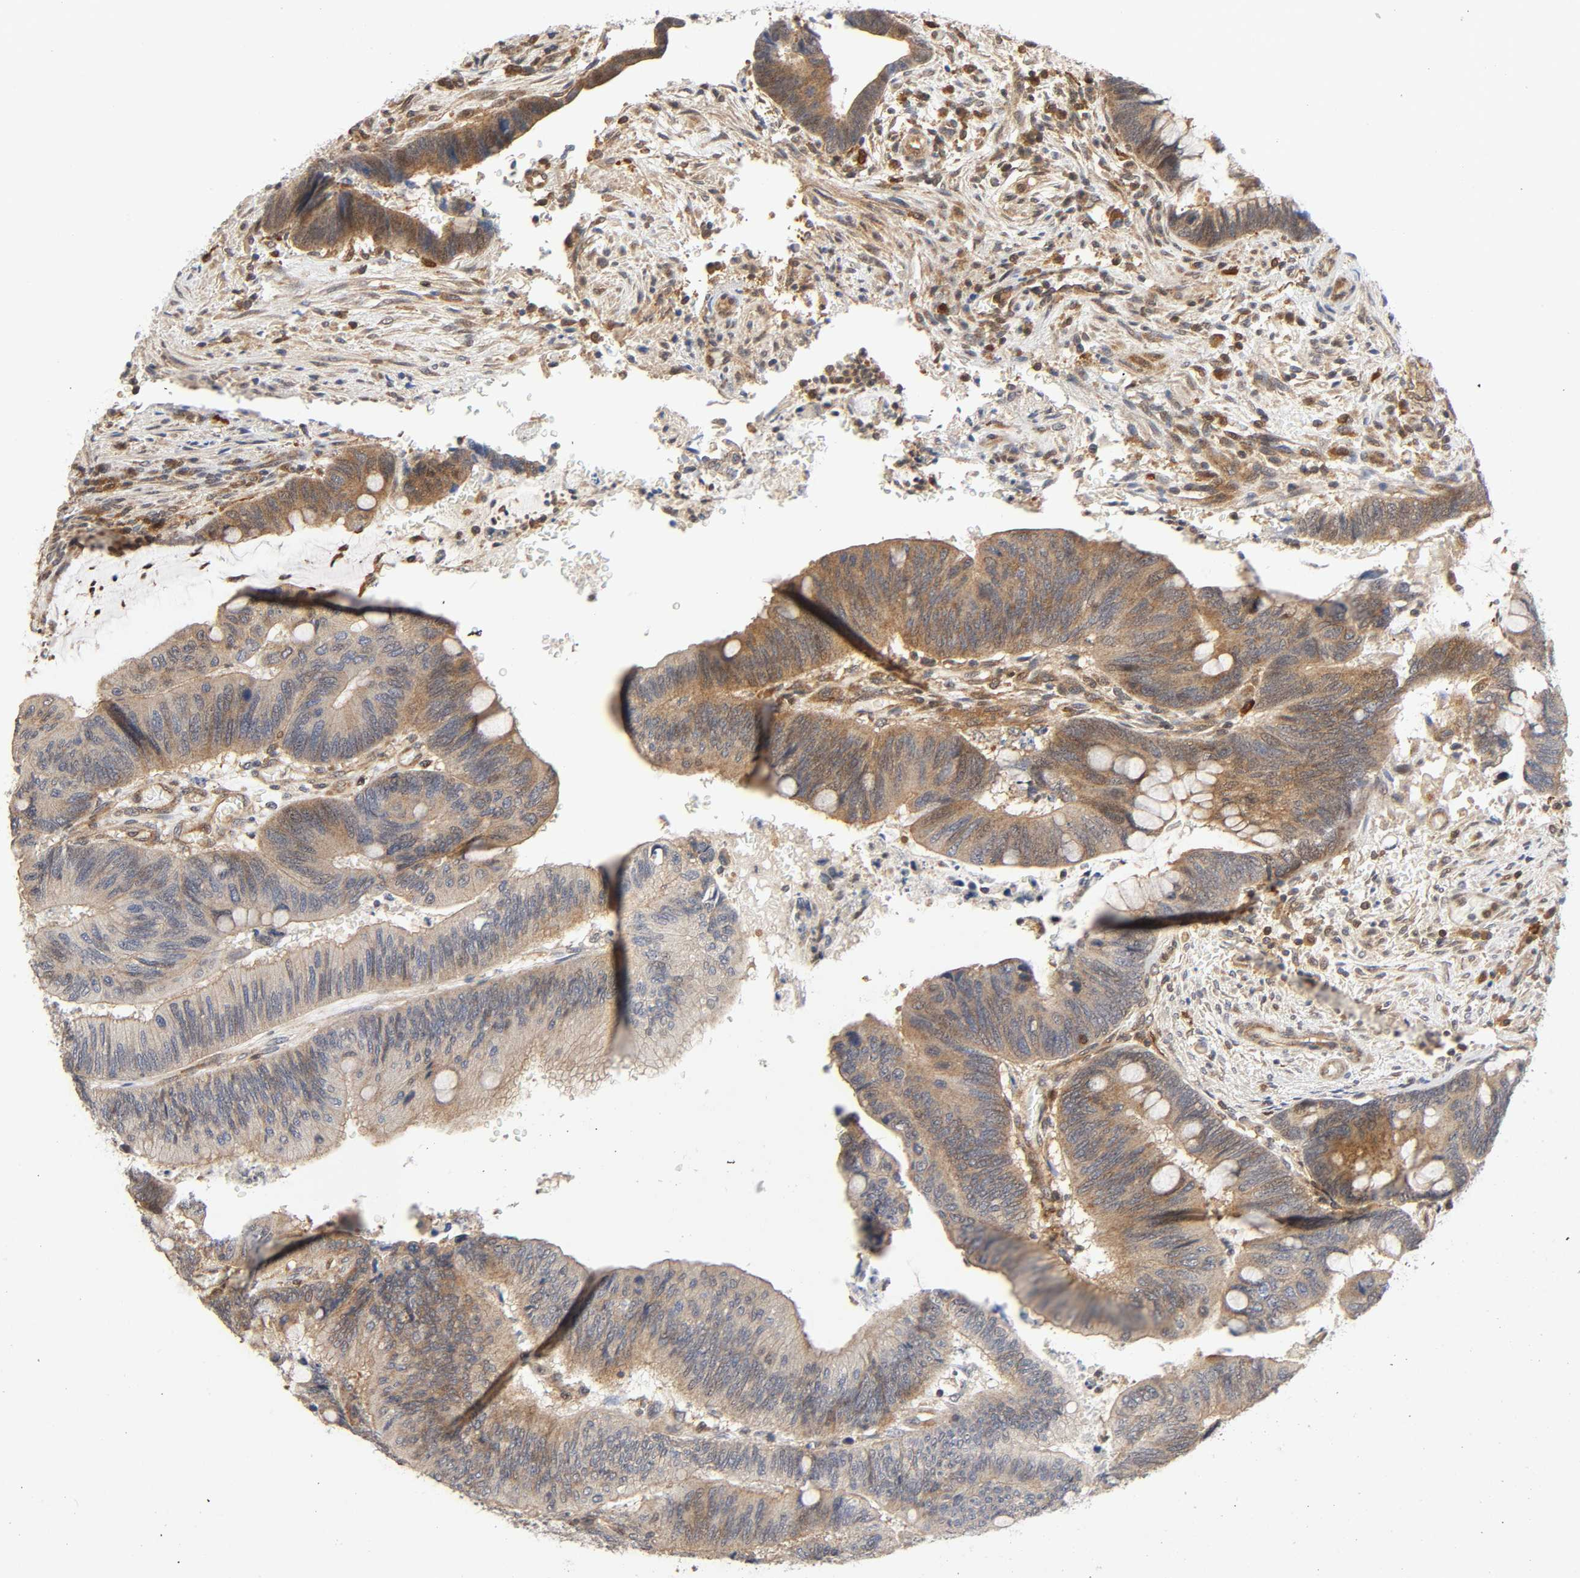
{"staining": {"intensity": "weak", "quantity": ">75%", "location": "cytoplasmic/membranous"}, "tissue": "colorectal cancer", "cell_type": "Tumor cells", "image_type": "cancer", "snomed": [{"axis": "morphology", "description": "Normal tissue, NOS"}, {"axis": "morphology", "description": "Adenocarcinoma, NOS"}, {"axis": "topography", "description": "Rectum"}], "caption": "Human adenocarcinoma (colorectal) stained for a protein (brown) exhibits weak cytoplasmic/membranous positive expression in about >75% of tumor cells.", "gene": "CASP9", "patient": {"sex": "male", "age": 92}}